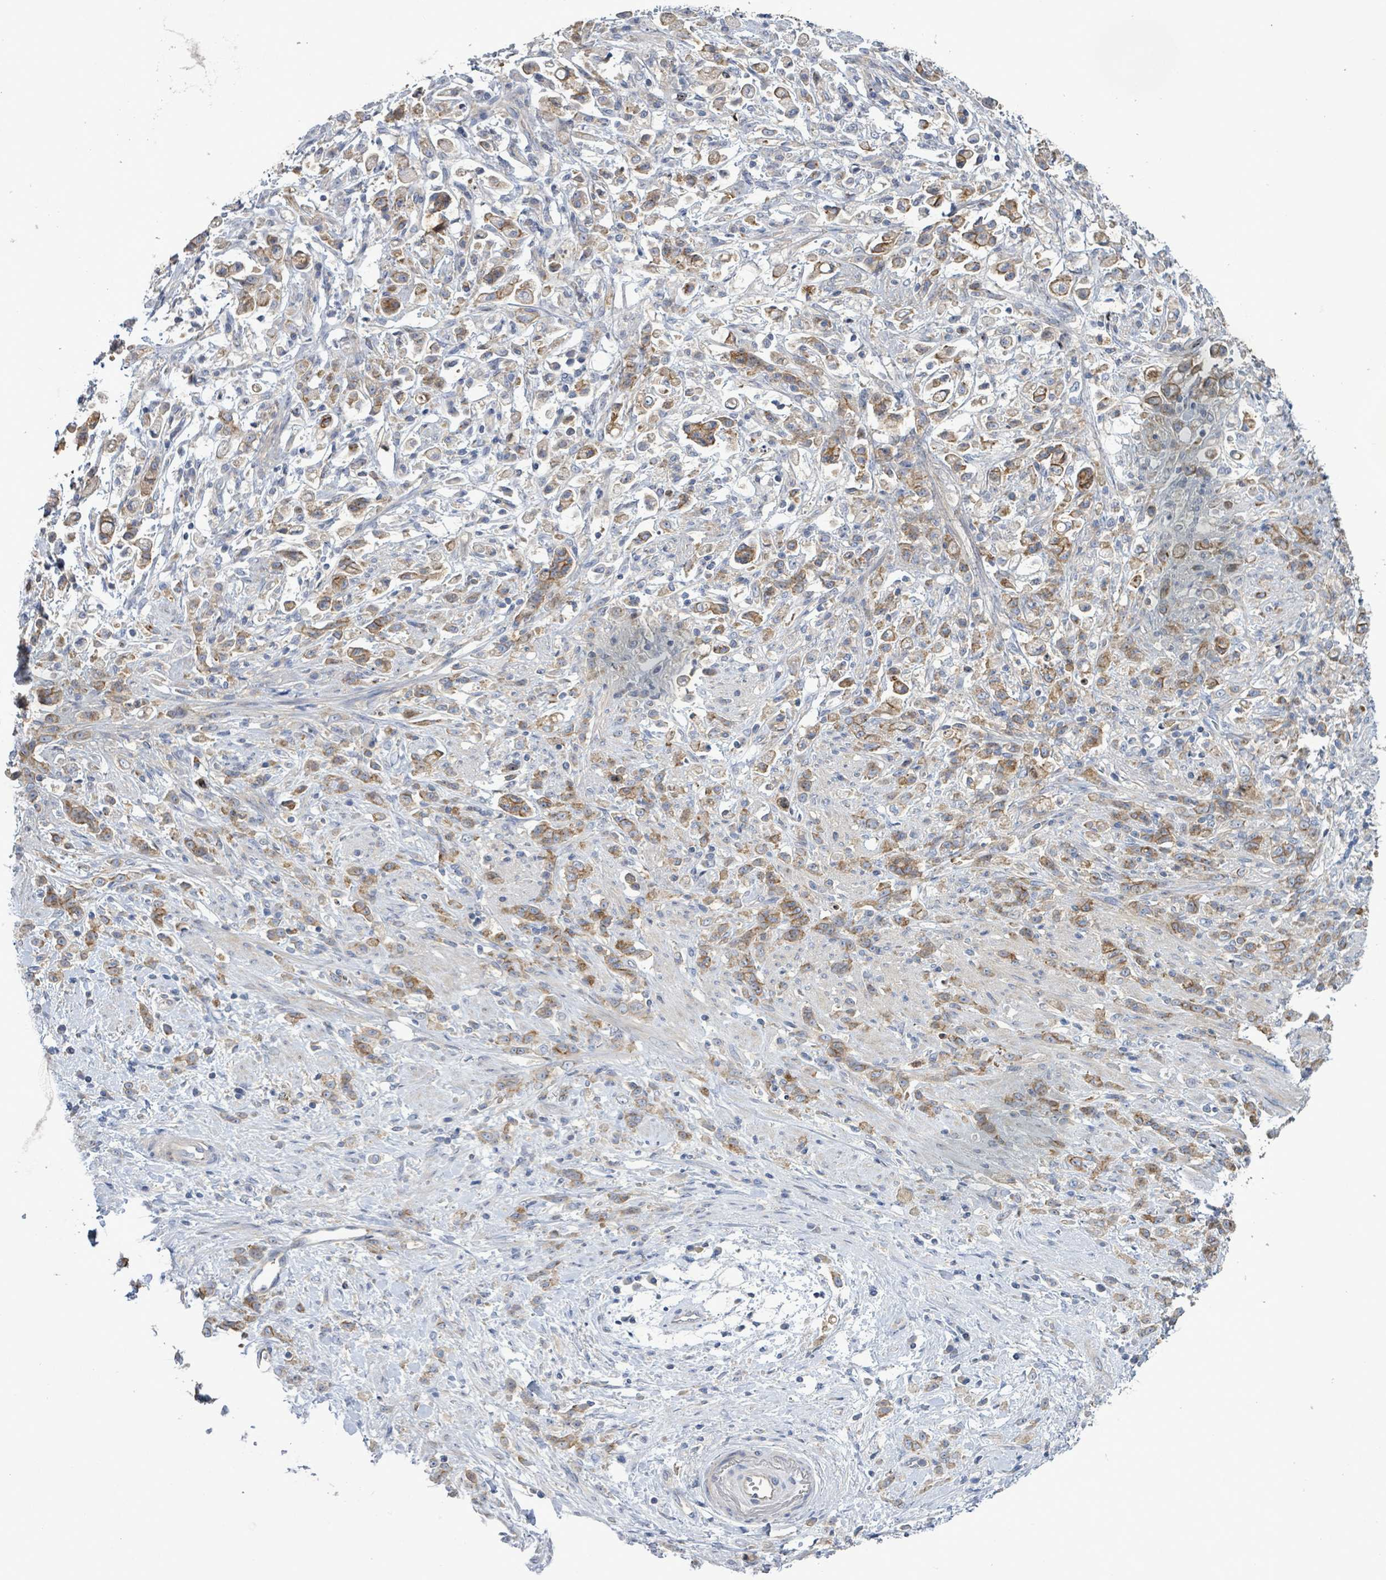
{"staining": {"intensity": "moderate", "quantity": ">75%", "location": "cytoplasmic/membranous"}, "tissue": "stomach cancer", "cell_type": "Tumor cells", "image_type": "cancer", "snomed": [{"axis": "morphology", "description": "Adenocarcinoma, NOS"}, {"axis": "topography", "description": "Stomach"}], "caption": "The histopathology image displays immunohistochemical staining of stomach adenocarcinoma. There is moderate cytoplasmic/membranous positivity is appreciated in about >75% of tumor cells.", "gene": "KRAS", "patient": {"sex": "female", "age": 60}}